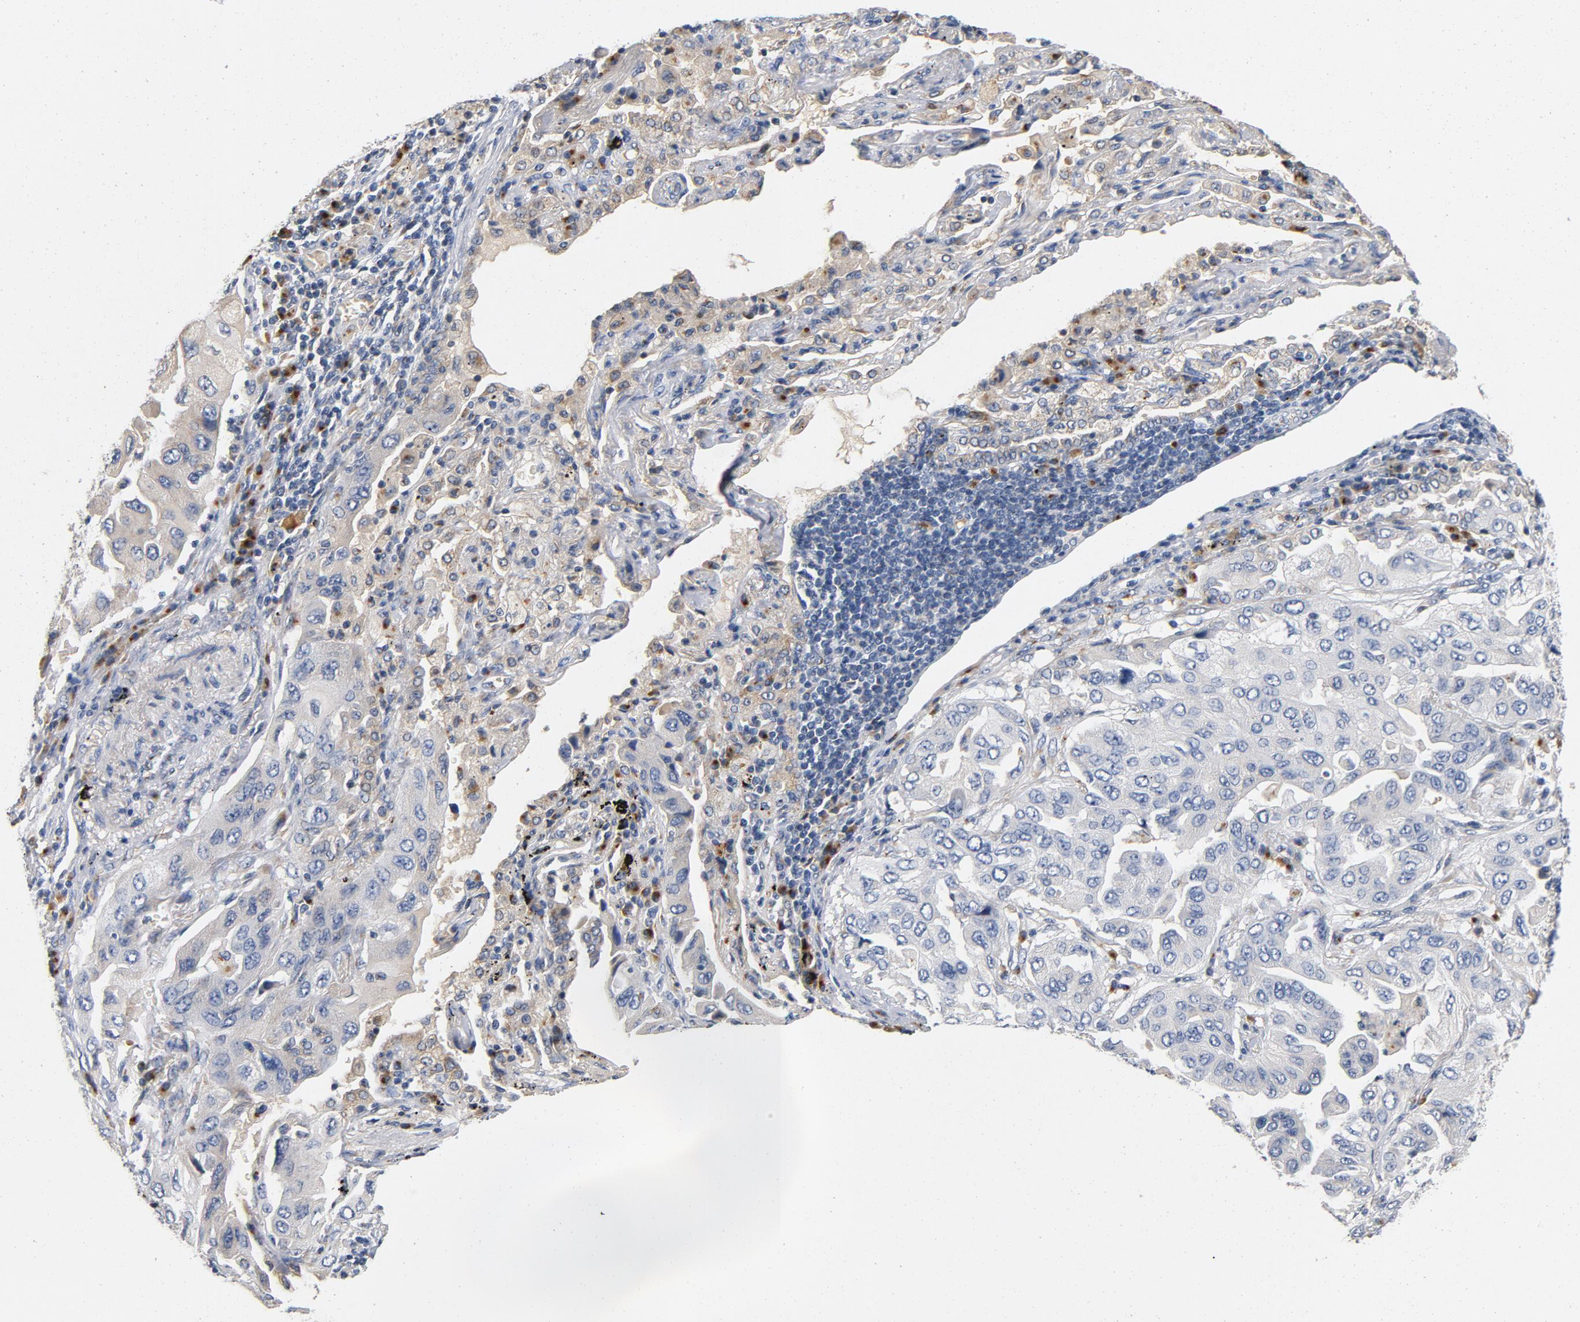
{"staining": {"intensity": "negative", "quantity": "none", "location": "none"}, "tissue": "lung cancer", "cell_type": "Tumor cells", "image_type": "cancer", "snomed": [{"axis": "morphology", "description": "Adenocarcinoma, NOS"}, {"axis": "topography", "description": "Lung"}], "caption": "This is a histopathology image of immunohistochemistry staining of adenocarcinoma (lung), which shows no positivity in tumor cells.", "gene": "LMAN2", "patient": {"sex": "female", "age": 65}}